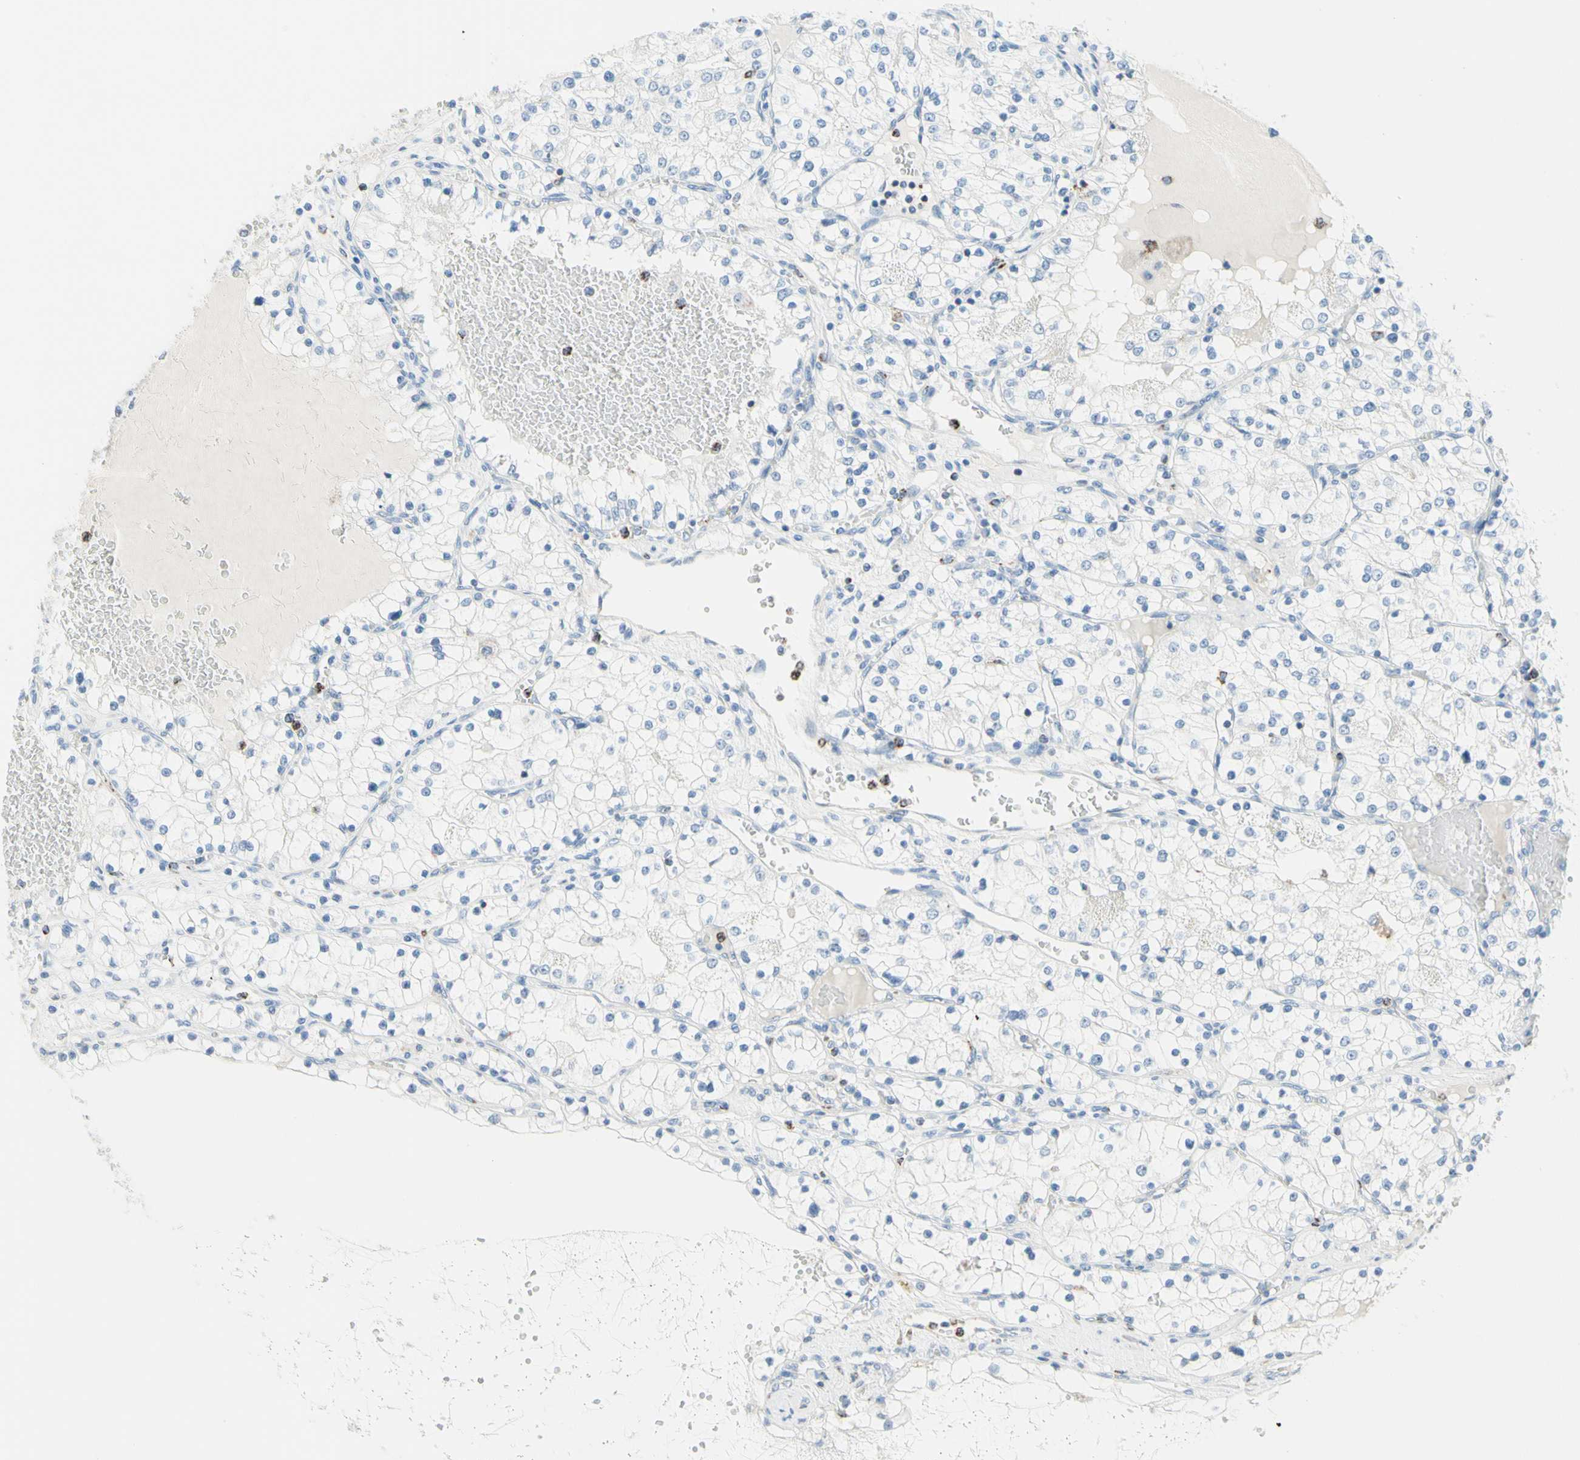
{"staining": {"intensity": "negative", "quantity": "none", "location": "none"}, "tissue": "renal cancer", "cell_type": "Tumor cells", "image_type": "cancer", "snomed": [{"axis": "morphology", "description": "Adenocarcinoma, NOS"}, {"axis": "topography", "description": "Kidney"}], "caption": "DAB (3,3'-diaminobenzidine) immunohistochemical staining of renal cancer (adenocarcinoma) shows no significant staining in tumor cells.", "gene": "CYSLTR1", "patient": {"sex": "male", "age": 68}}